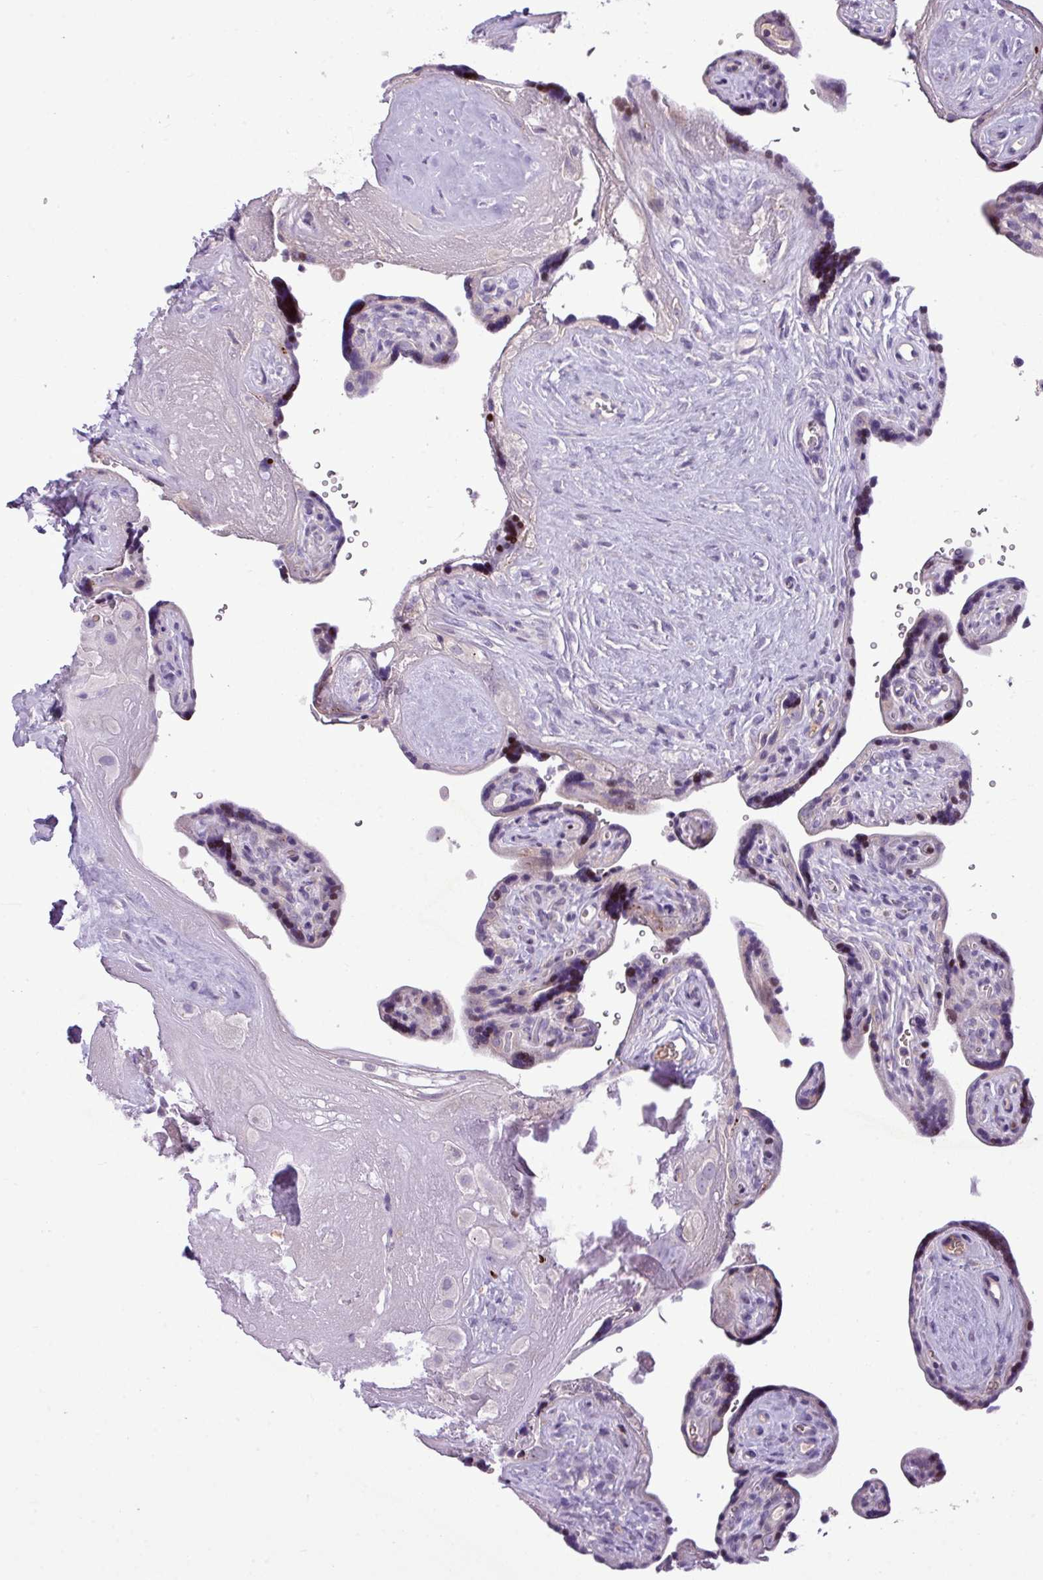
{"staining": {"intensity": "negative", "quantity": "none", "location": "none"}, "tissue": "placenta", "cell_type": "Trophoblastic cells", "image_type": "normal", "snomed": [{"axis": "morphology", "description": "Normal tissue, NOS"}, {"axis": "topography", "description": "Placenta"}], "caption": "Immunohistochemical staining of normal placenta exhibits no significant staining in trophoblastic cells.", "gene": "IL17A", "patient": {"sex": "female", "age": 39}}